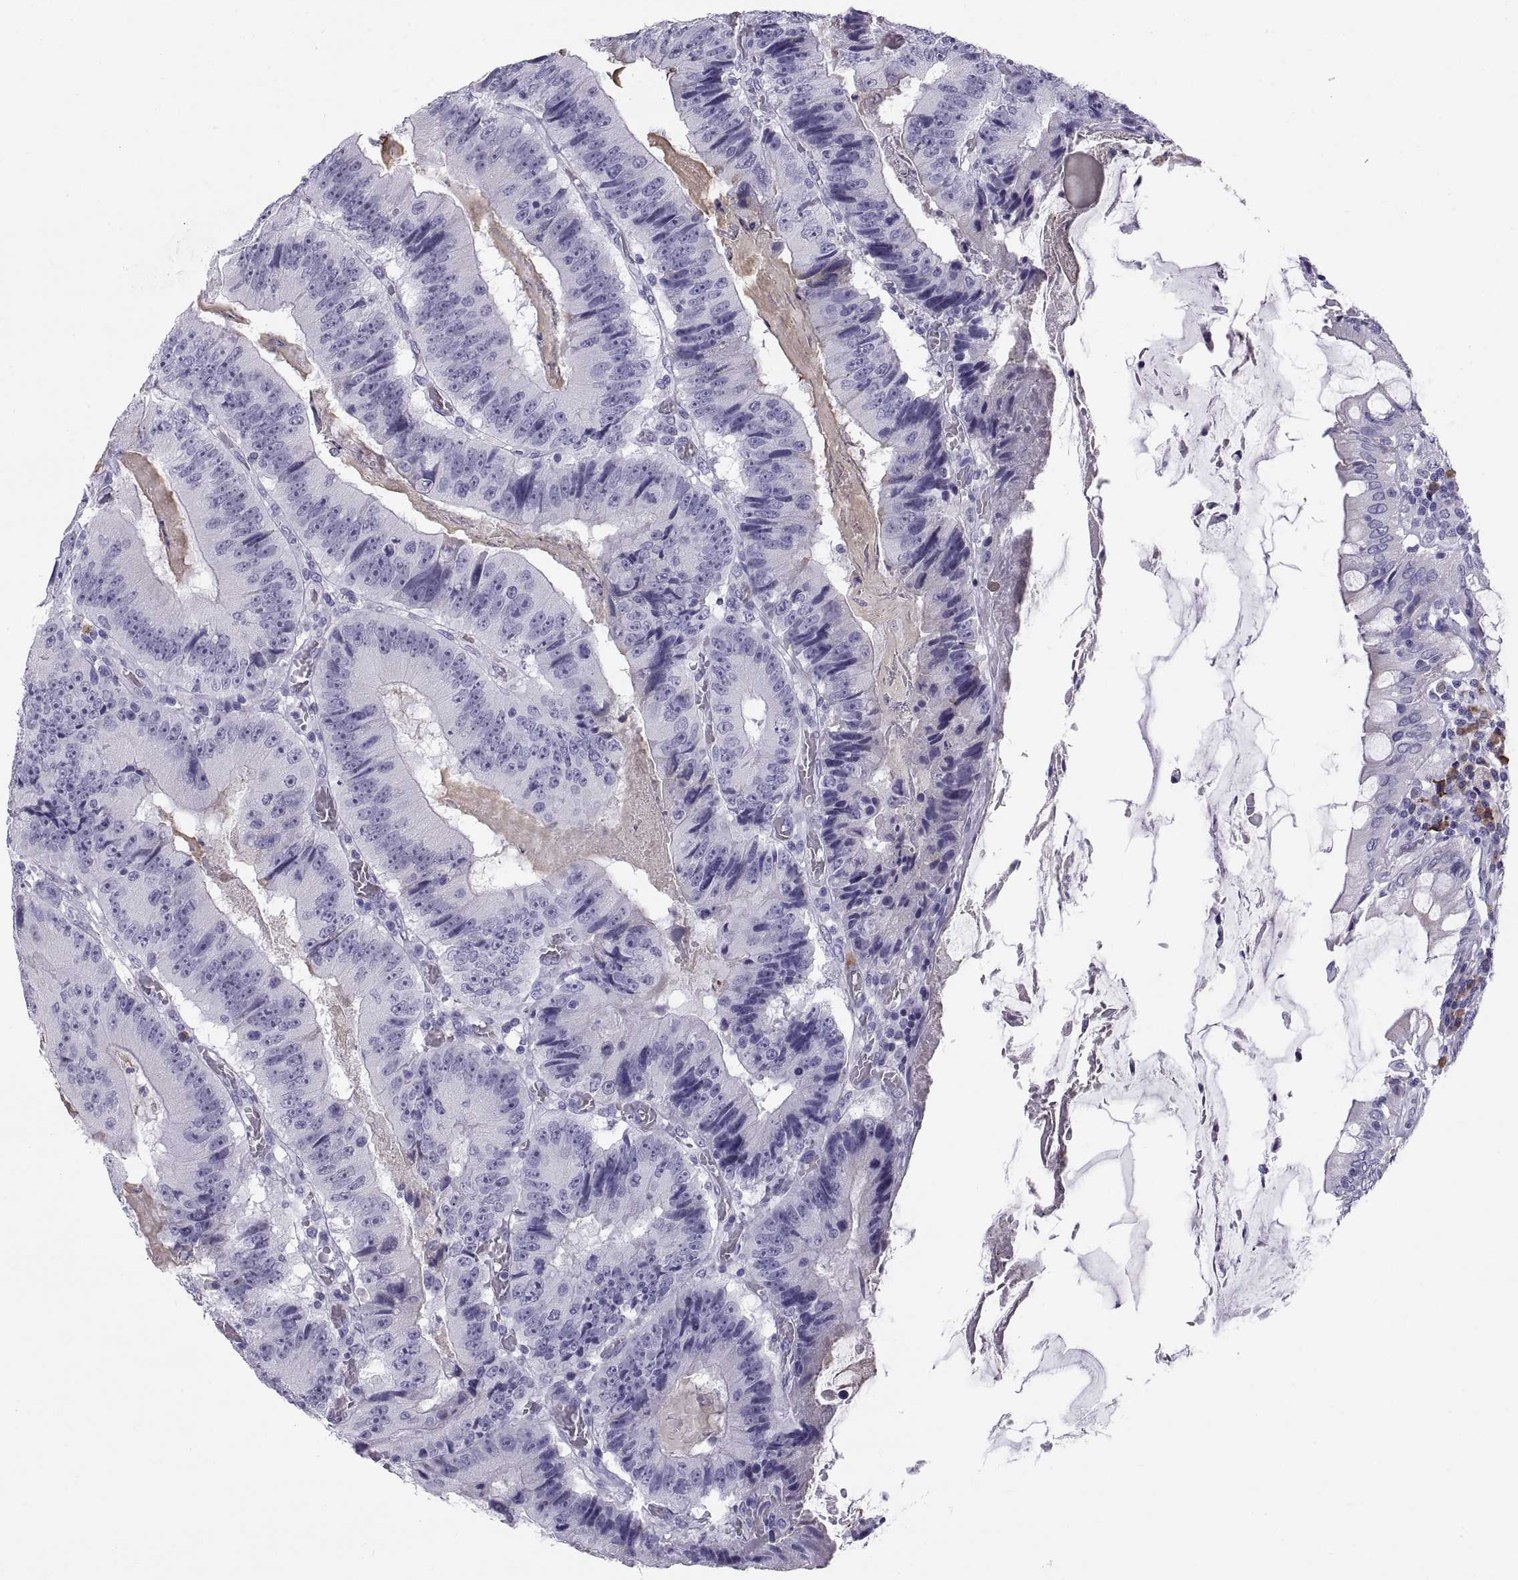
{"staining": {"intensity": "negative", "quantity": "none", "location": "none"}, "tissue": "colorectal cancer", "cell_type": "Tumor cells", "image_type": "cancer", "snomed": [{"axis": "morphology", "description": "Adenocarcinoma, NOS"}, {"axis": "topography", "description": "Colon"}], "caption": "Immunohistochemistry of adenocarcinoma (colorectal) exhibits no expression in tumor cells.", "gene": "CT47A10", "patient": {"sex": "female", "age": 86}}